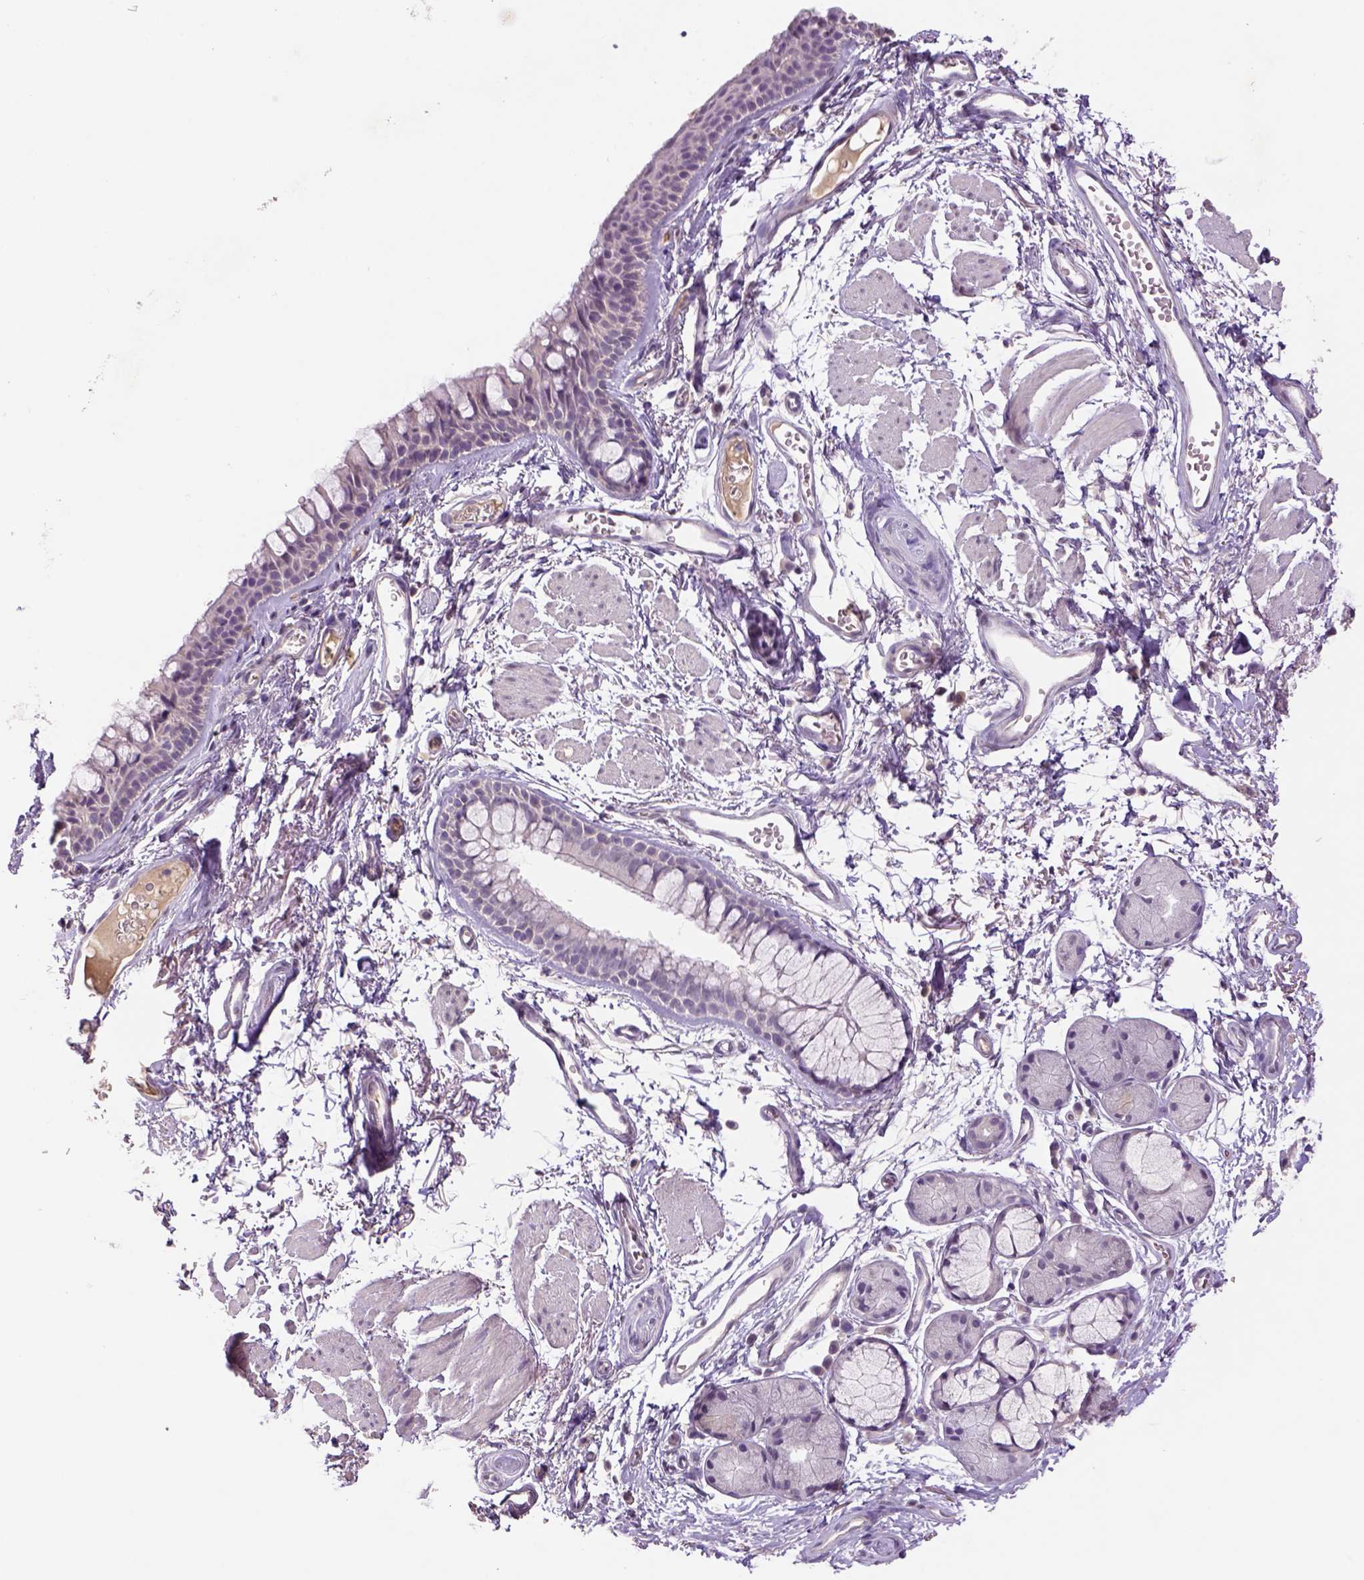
{"staining": {"intensity": "negative", "quantity": "none", "location": "none"}, "tissue": "soft tissue", "cell_type": "Fibroblasts", "image_type": "normal", "snomed": [{"axis": "morphology", "description": "Normal tissue, NOS"}, {"axis": "topography", "description": "Cartilage tissue"}, {"axis": "topography", "description": "Bronchus"}], "caption": "High magnification brightfield microscopy of normal soft tissue stained with DAB (brown) and counterstained with hematoxylin (blue): fibroblasts show no significant staining.", "gene": "NLGN2", "patient": {"sex": "female", "age": 79}}